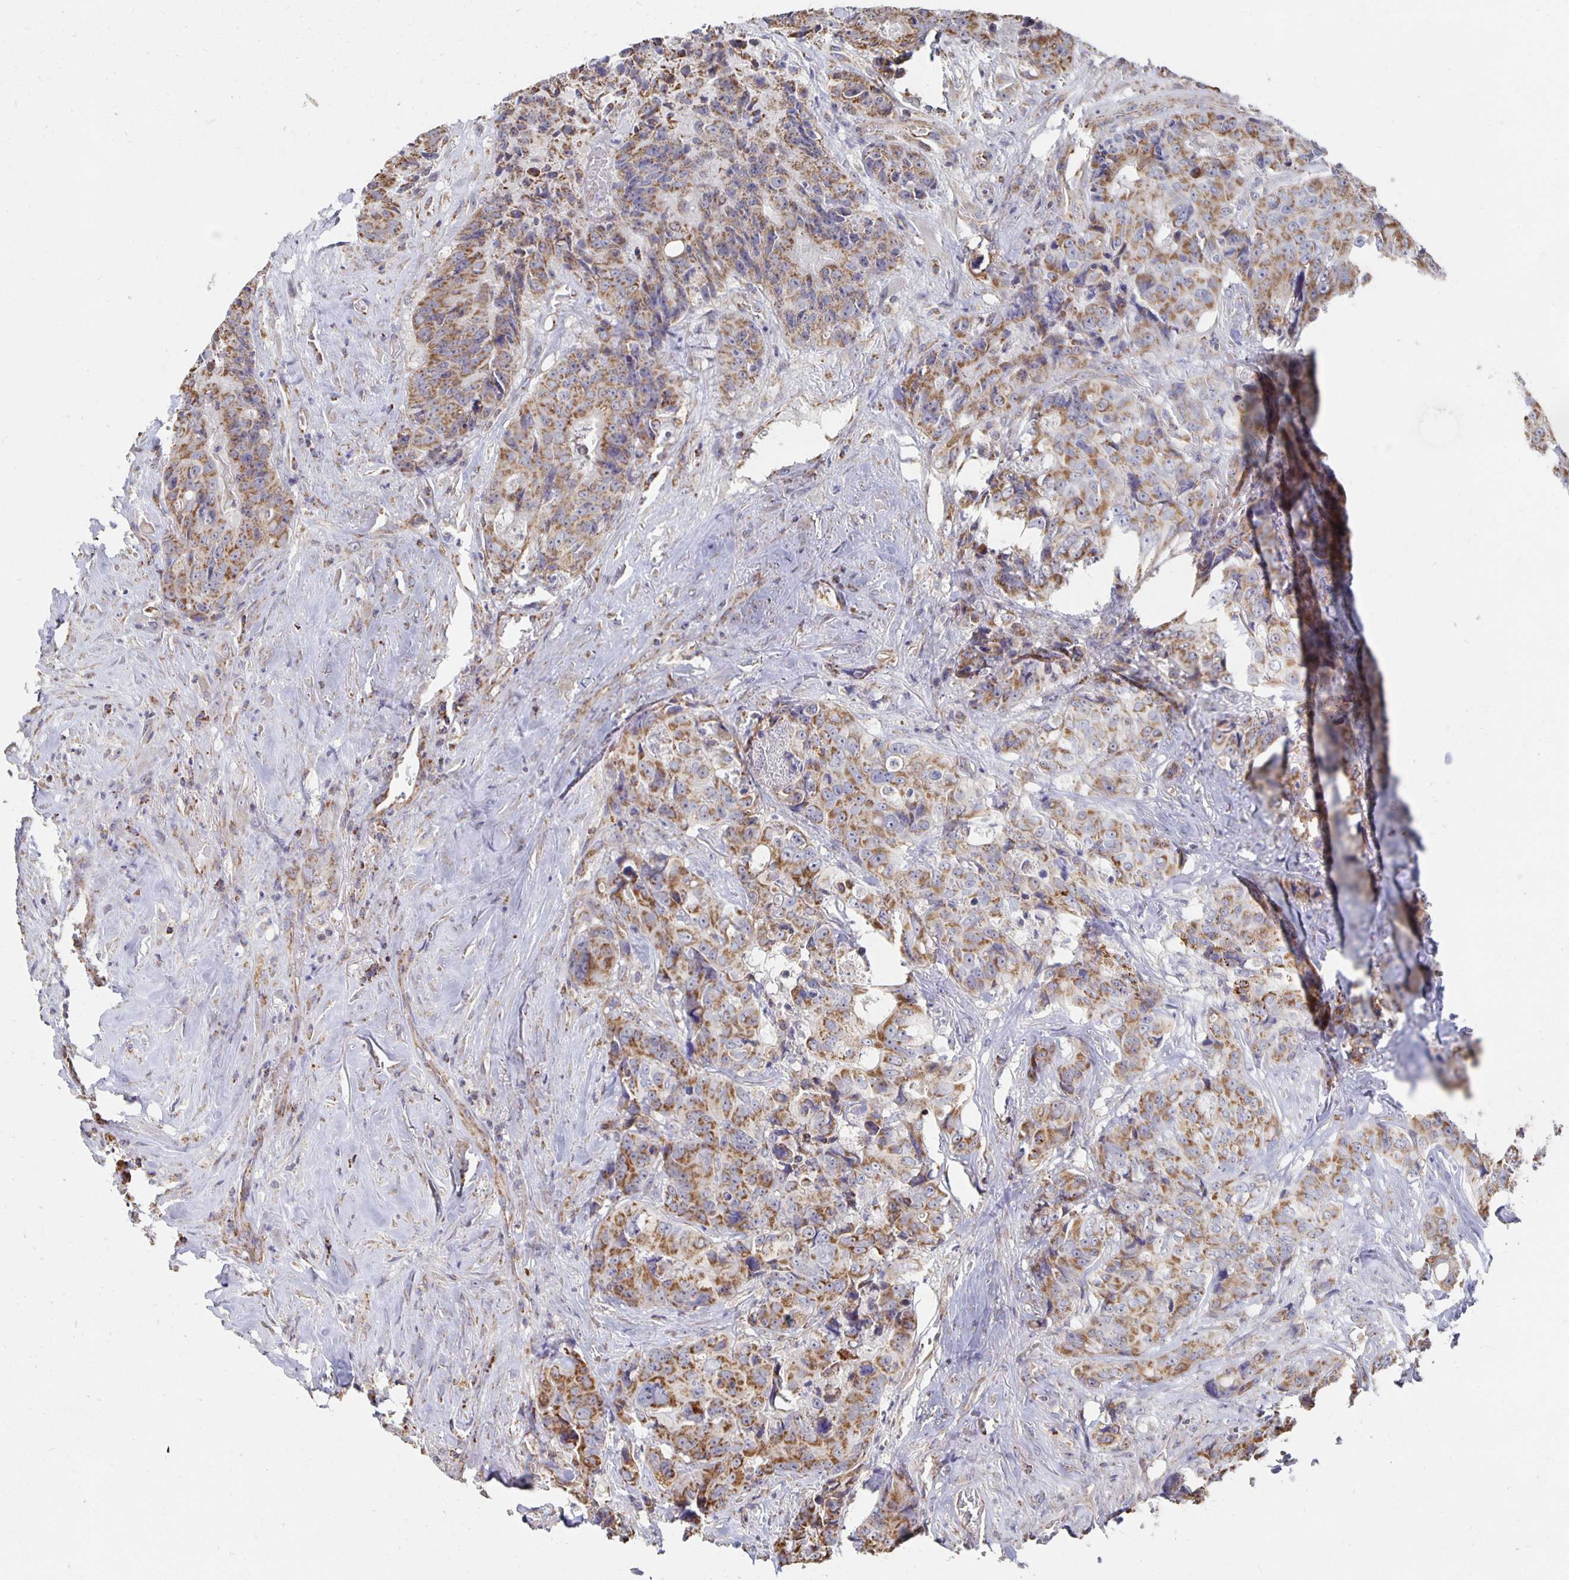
{"staining": {"intensity": "moderate", "quantity": ">75%", "location": "cytoplasmic/membranous"}, "tissue": "colorectal cancer", "cell_type": "Tumor cells", "image_type": "cancer", "snomed": [{"axis": "morphology", "description": "Adenocarcinoma, NOS"}, {"axis": "topography", "description": "Rectum"}], "caption": "IHC of colorectal cancer shows medium levels of moderate cytoplasmic/membranous positivity in about >75% of tumor cells. The staining was performed using DAB (3,3'-diaminobenzidine) to visualize the protein expression in brown, while the nuclei were stained in blue with hematoxylin (Magnification: 20x).", "gene": "NKX2-8", "patient": {"sex": "female", "age": 62}}